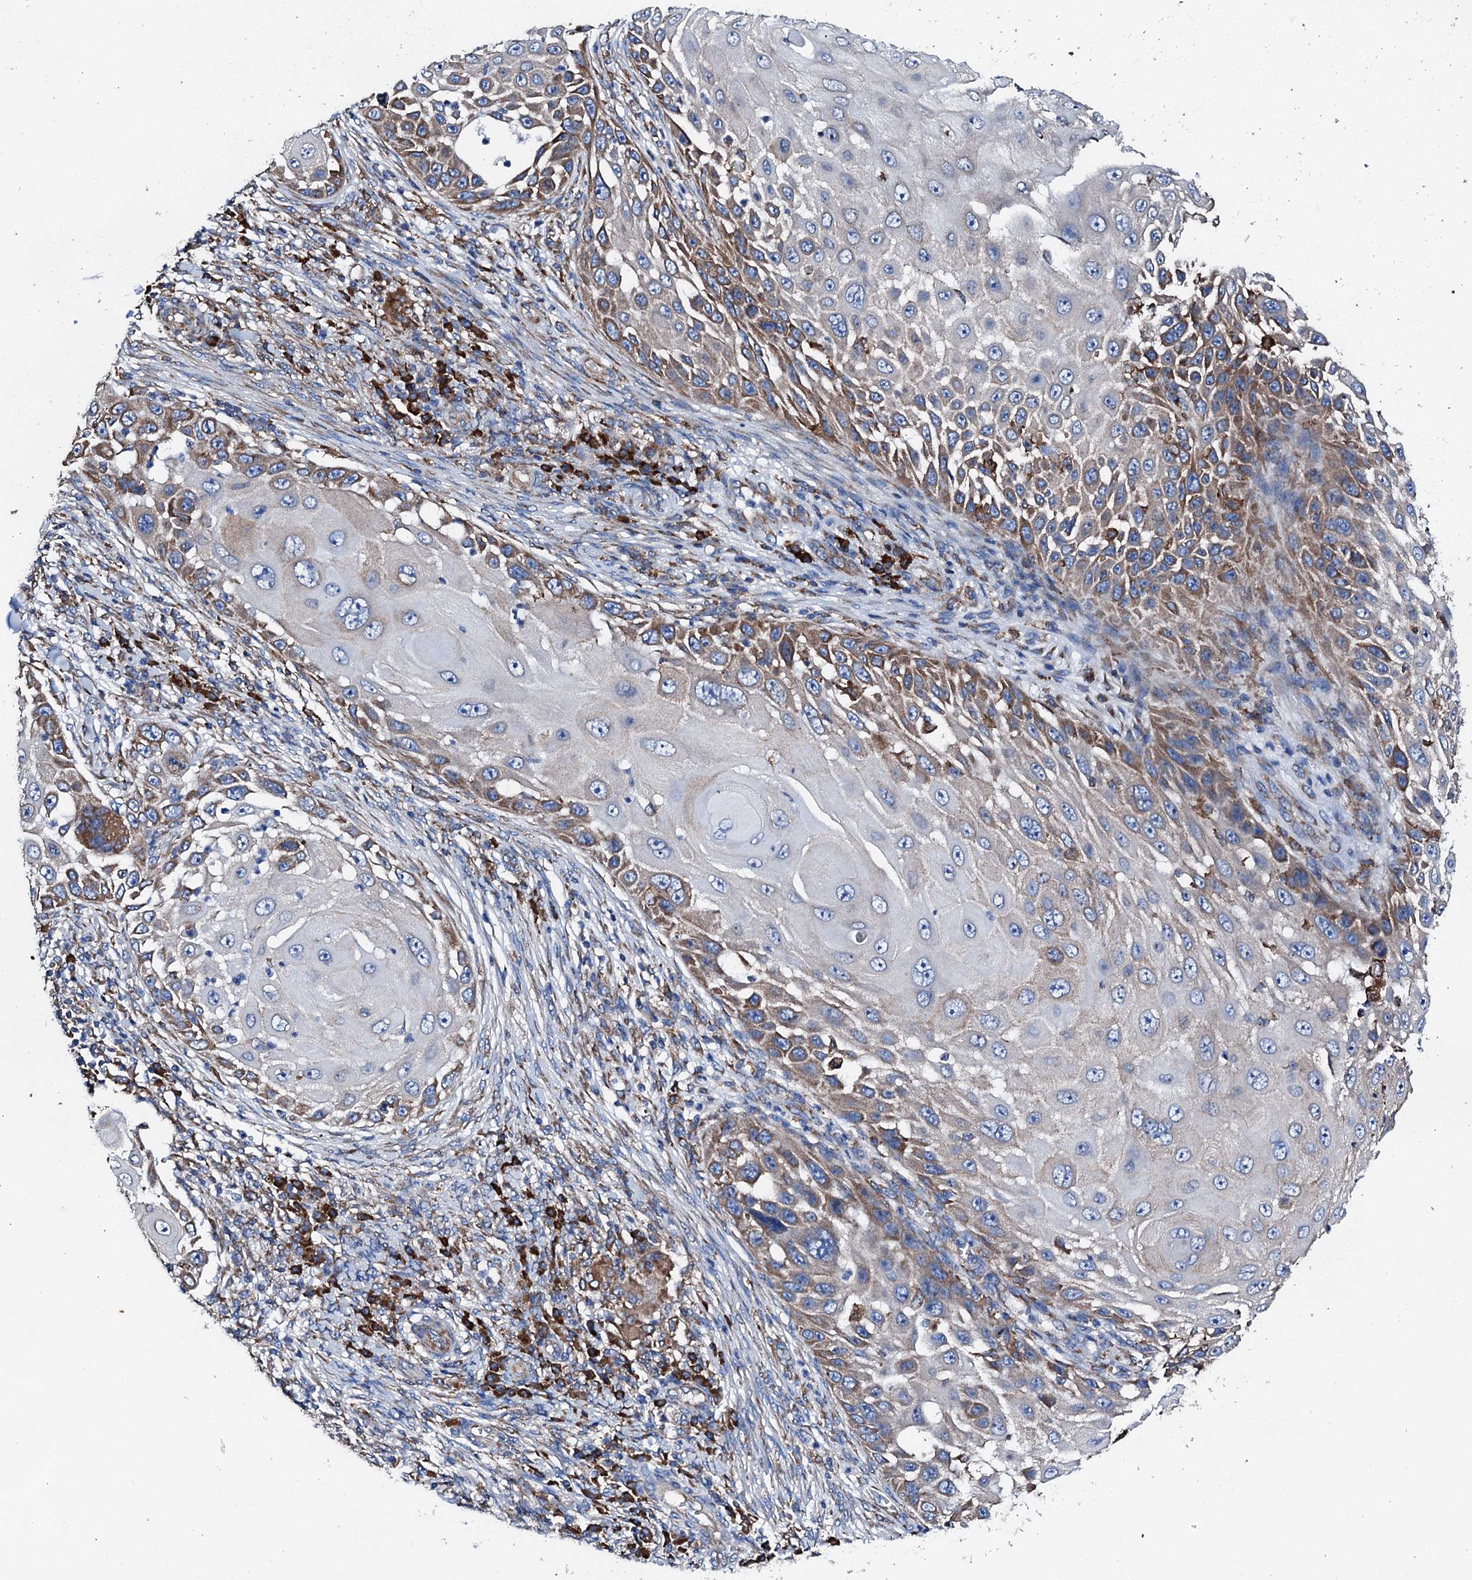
{"staining": {"intensity": "moderate", "quantity": "25%-75%", "location": "cytoplasmic/membranous"}, "tissue": "skin cancer", "cell_type": "Tumor cells", "image_type": "cancer", "snomed": [{"axis": "morphology", "description": "Squamous cell carcinoma, NOS"}, {"axis": "topography", "description": "Skin"}], "caption": "About 25%-75% of tumor cells in skin squamous cell carcinoma demonstrate moderate cytoplasmic/membranous protein staining as visualized by brown immunohistochemical staining.", "gene": "AMDHD1", "patient": {"sex": "female", "age": 44}}